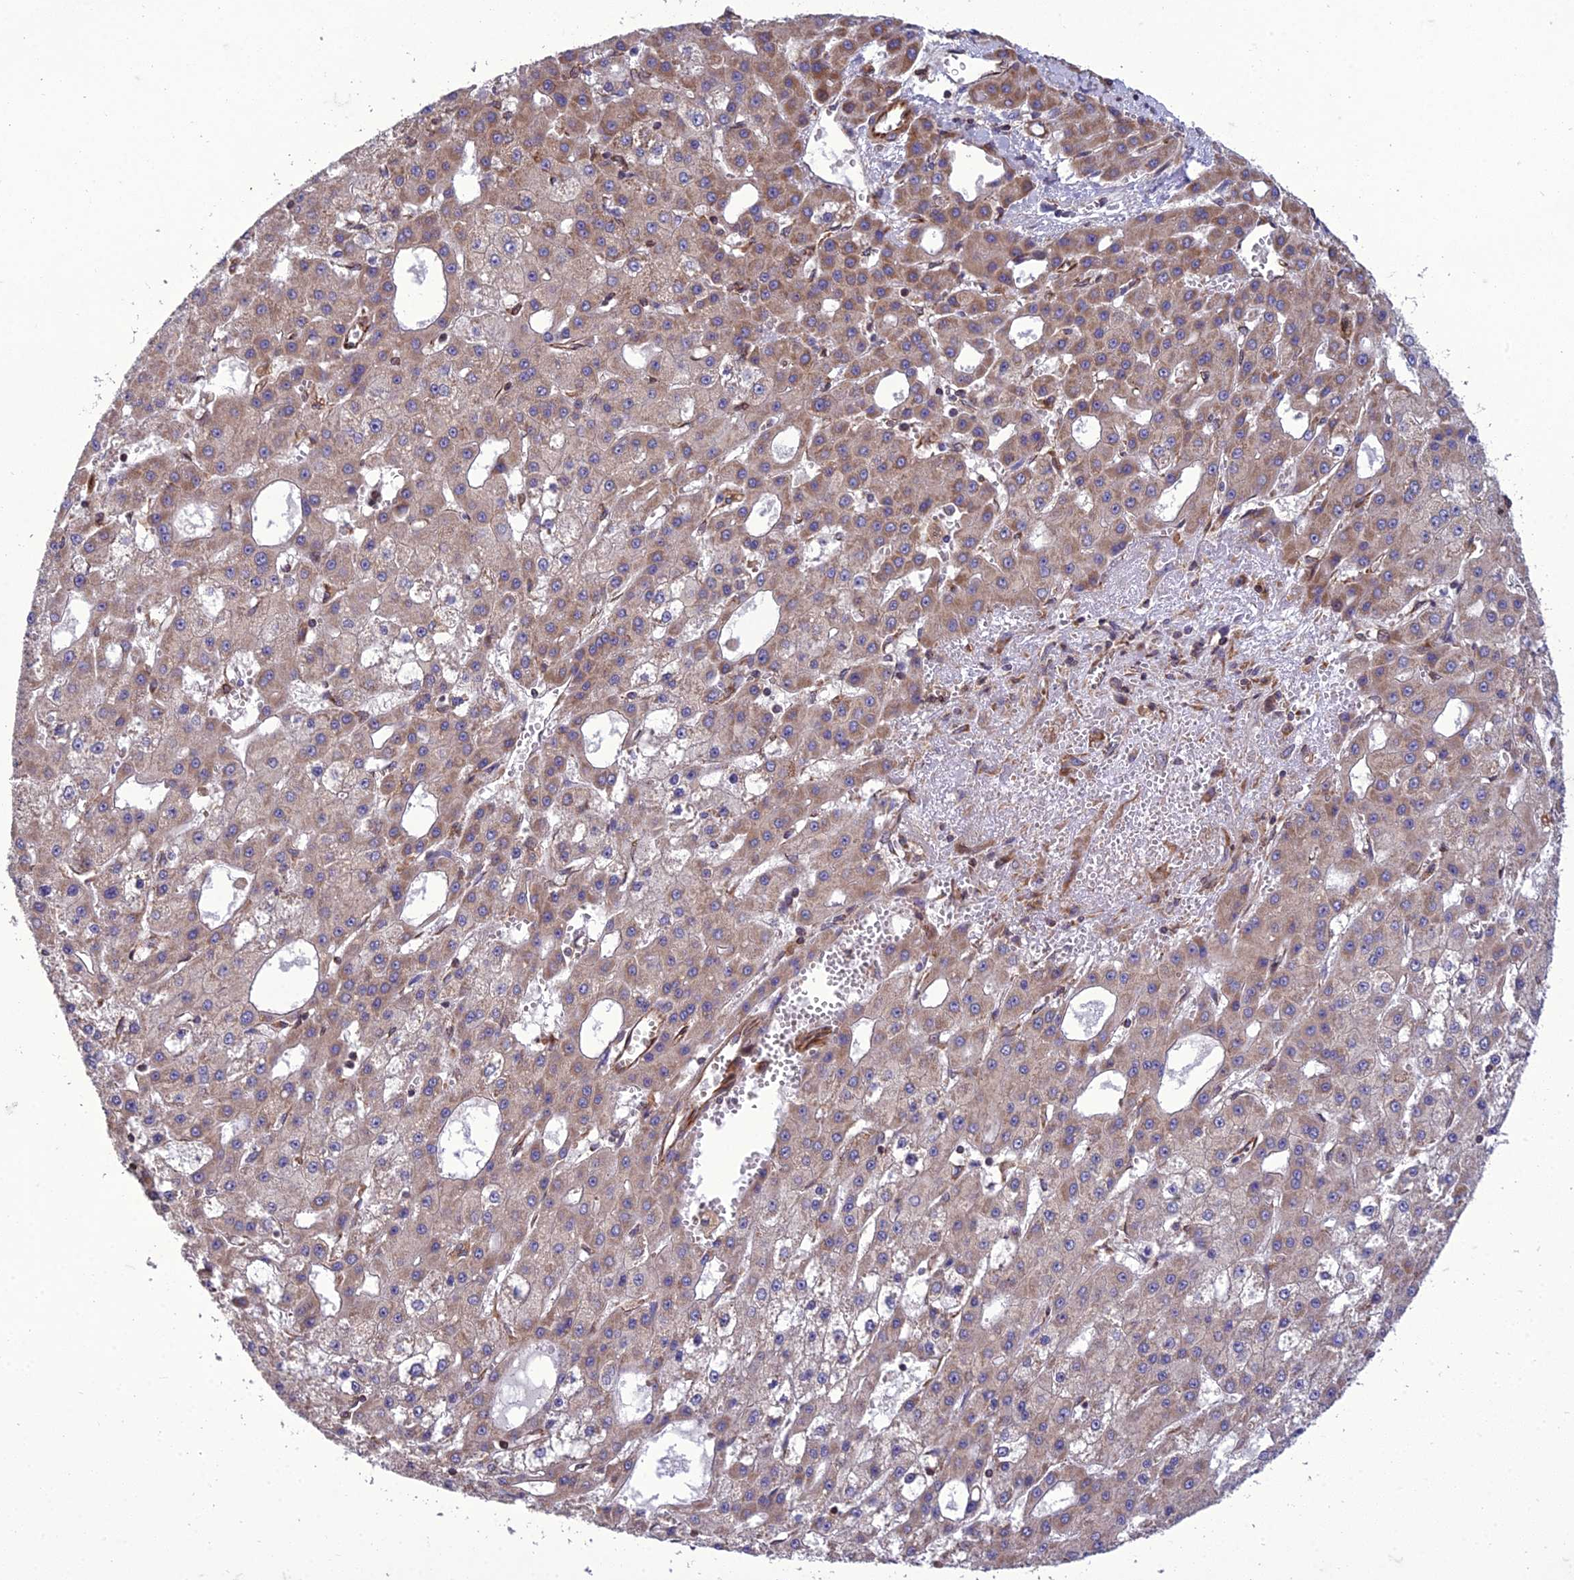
{"staining": {"intensity": "moderate", "quantity": "<25%", "location": "cytoplasmic/membranous"}, "tissue": "liver cancer", "cell_type": "Tumor cells", "image_type": "cancer", "snomed": [{"axis": "morphology", "description": "Carcinoma, Hepatocellular, NOS"}, {"axis": "topography", "description": "Liver"}], "caption": "Hepatocellular carcinoma (liver) stained for a protein (brown) exhibits moderate cytoplasmic/membranous positive staining in approximately <25% of tumor cells.", "gene": "GIMAP1", "patient": {"sex": "male", "age": 47}}